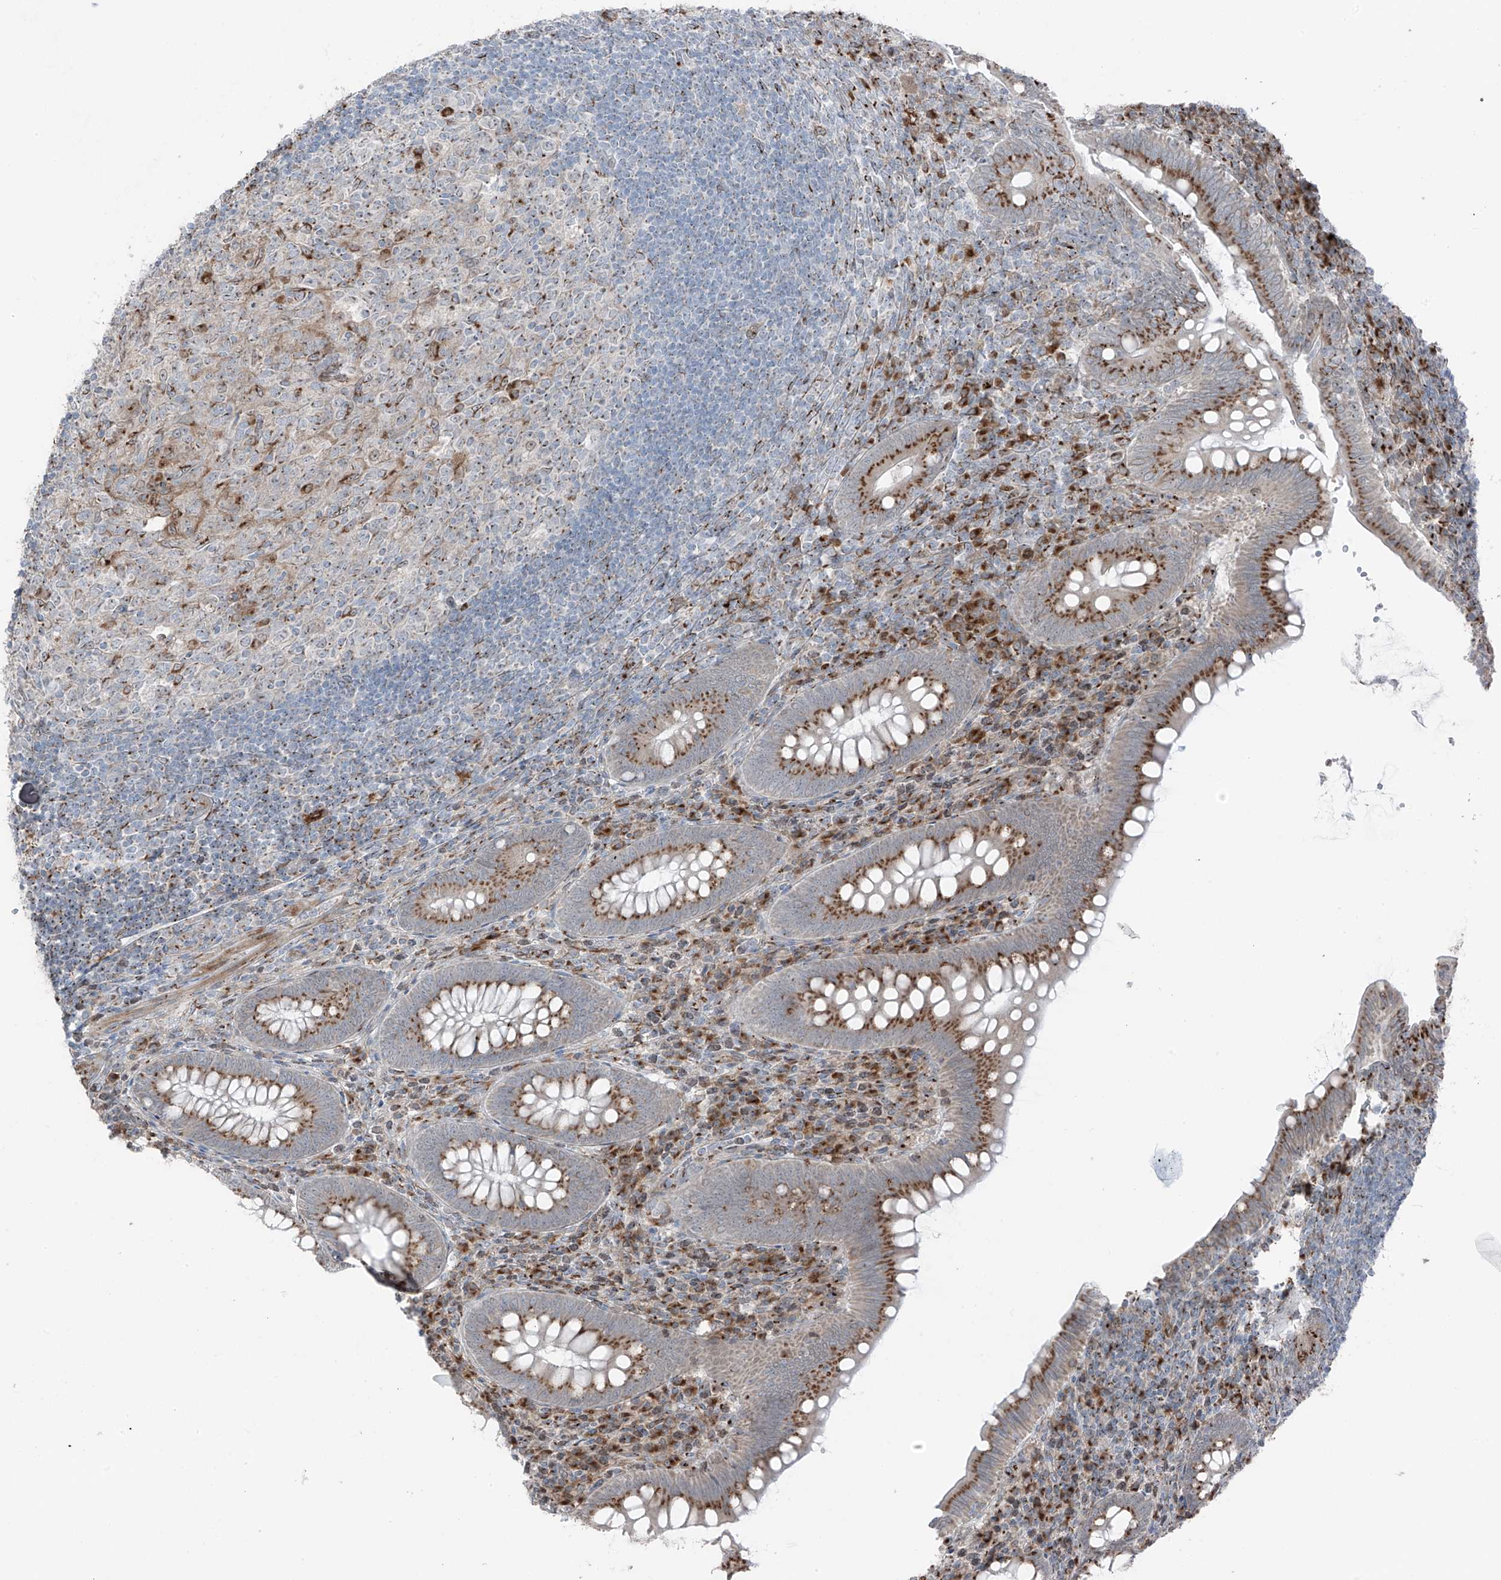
{"staining": {"intensity": "moderate", "quantity": ">75%", "location": "cytoplasmic/membranous"}, "tissue": "appendix", "cell_type": "Glandular cells", "image_type": "normal", "snomed": [{"axis": "morphology", "description": "Normal tissue, NOS"}, {"axis": "topography", "description": "Appendix"}], "caption": "Immunohistochemistry of benign appendix displays medium levels of moderate cytoplasmic/membranous positivity in approximately >75% of glandular cells.", "gene": "ERLEC1", "patient": {"sex": "male", "age": 14}}